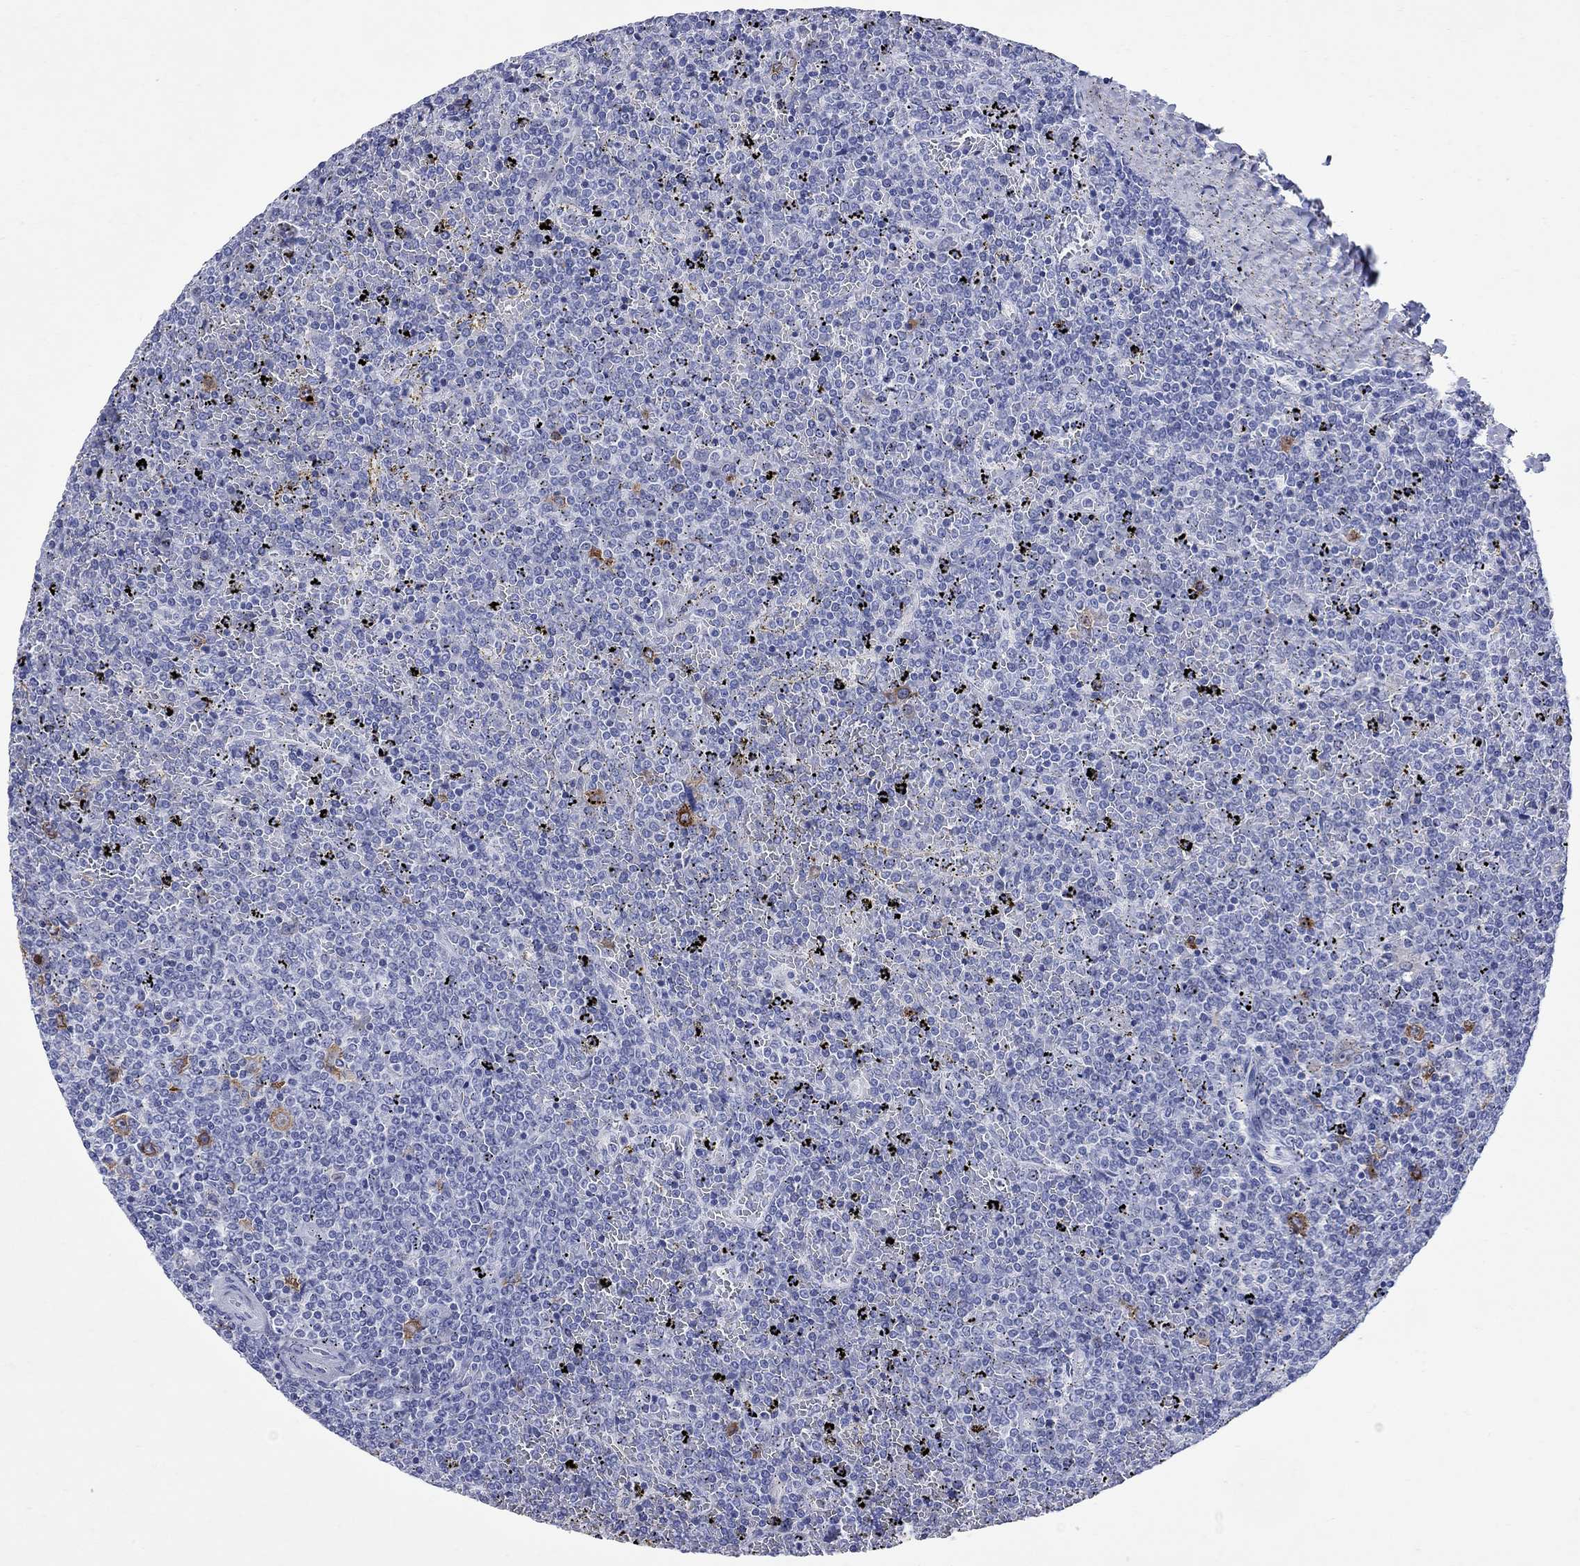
{"staining": {"intensity": "strong", "quantity": "<25%", "location": "cytoplasmic/membranous"}, "tissue": "lymphoma", "cell_type": "Tumor cells", "image_type": "cancer", "snomed": [{"axis": "morphology", "description": "Malignant lymphoma, non-Hodgkin's type, Low grade"}, {"axis": "topography", "description": "Spleen"}], "caption": "There is medium levels of strong cytoplasmic/membranous expression in tumor cells of malignant lymphoma, non-Hodgkin's type (low-grade), as demonstrated by immunohistochemical staining (brown color).", "gene": "TACC3", "patient": {"sex": "female", "age": 77}}